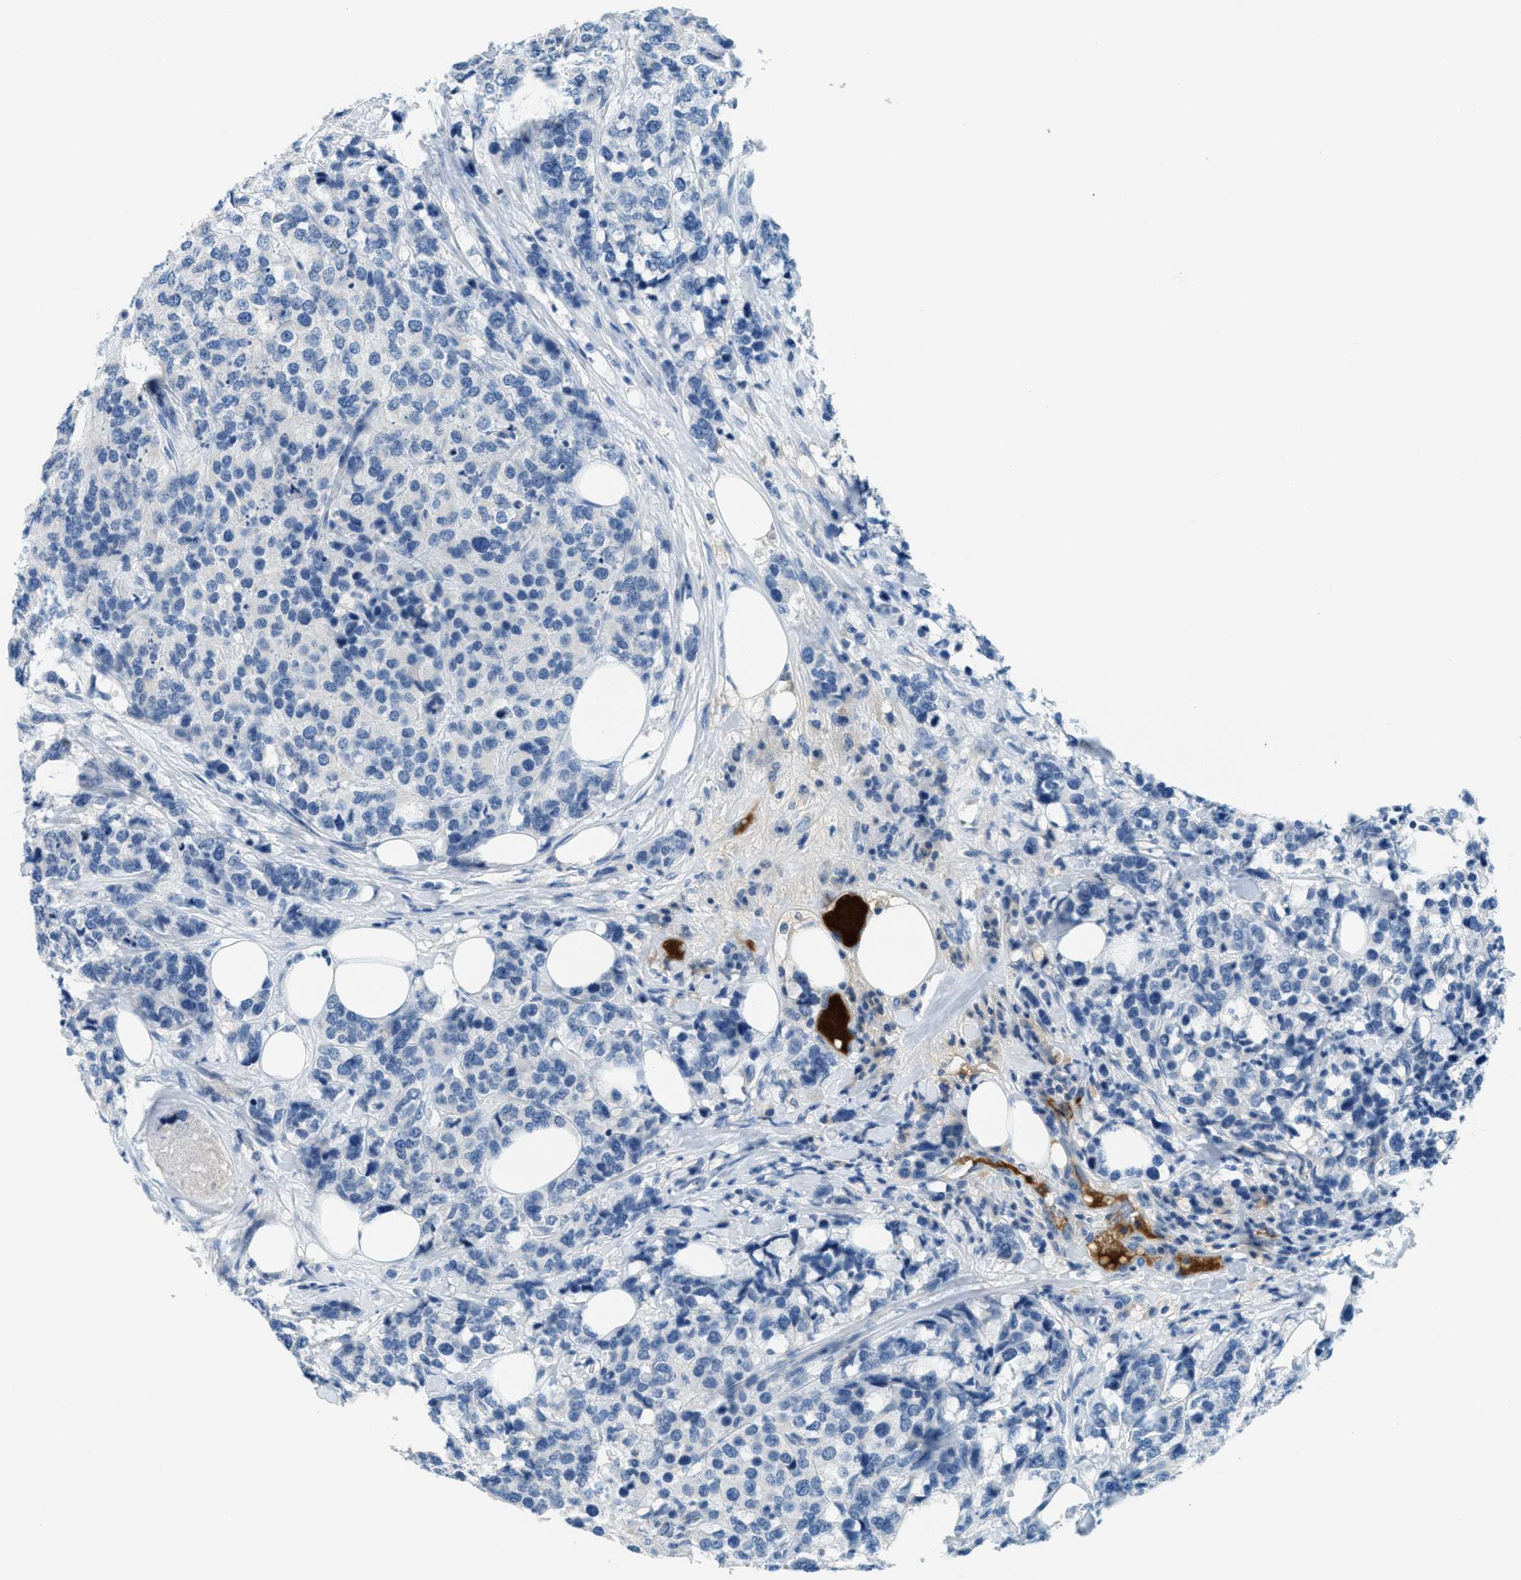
{"staining": {"intensity": "negative", "quantity": "none", "location": "none"}, "tissue": "breast cancer", "cell_type": "Tumor cells", "image_type": "cancer", "snomed": [{"axis": "morphology", "description": "Lobular carcinoma"}, {"axis": "topography", "description": "Breast"}], "caption": "Protein analysis of breast cancer demonstrates no significant staining in tumor cells.", "gene": "A2M", "patient": {"sex": "female", "age": 59}}